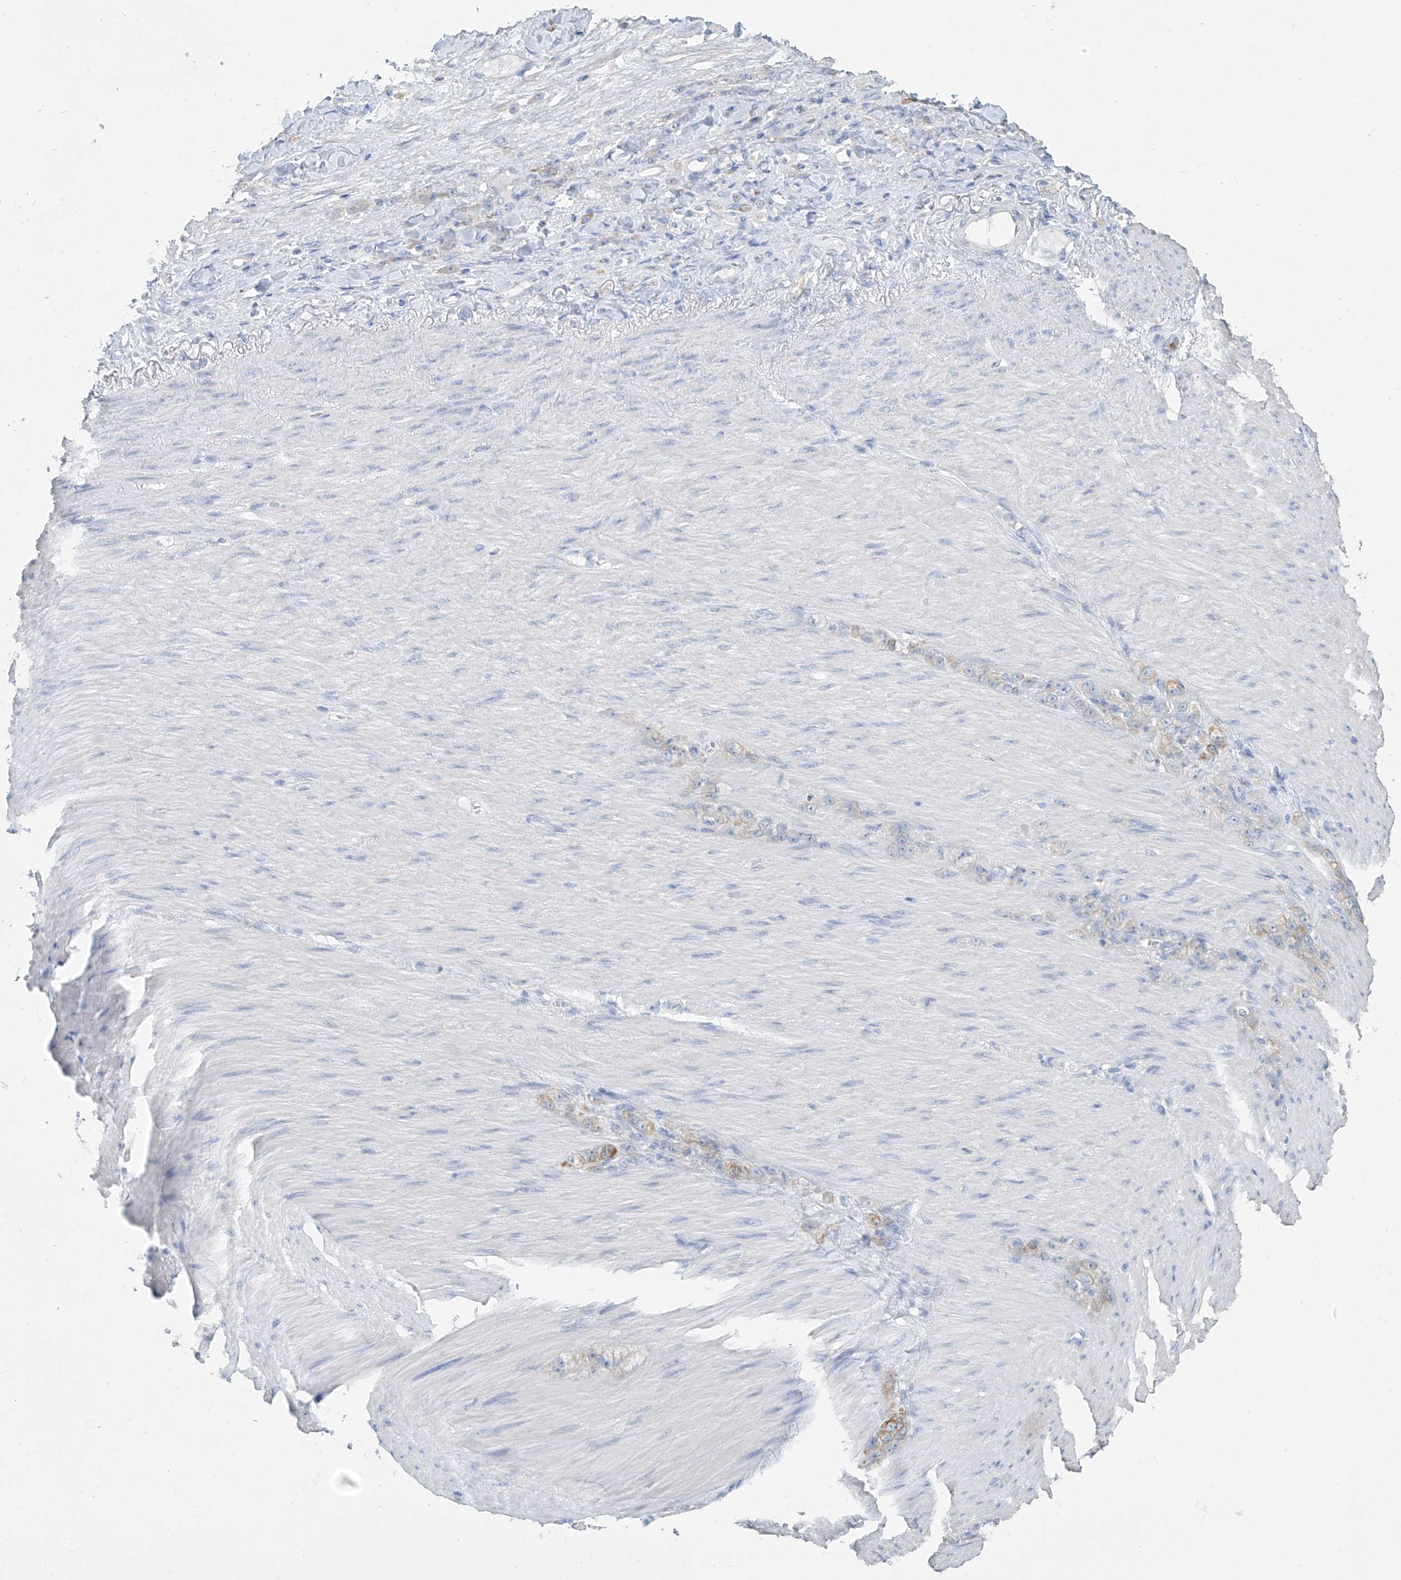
{"staining": {"intensity": "weak", "quantity": "<25%", "location": "cytoplasmic/membranous"}, "tissue": "stomach cancer", "cell_type": "Tumor cells", "image_type": "cancer", "snomed": [{"axis": "morphology", "description": "Normal tissue, NOS"}, {"axis": "morphology", "description": "Adenocarcinoma, NOS"}, {"axis": "topography", "description": "Stomach"}], "caption": "The micrograph exhibits no staining of tumor cells in stomach cancer. (Immunohistochemistry, brightfield microscopy, high magnification).", "gene": "PAFAH1B3", "patient": {"sex": "male", "age": 82}}